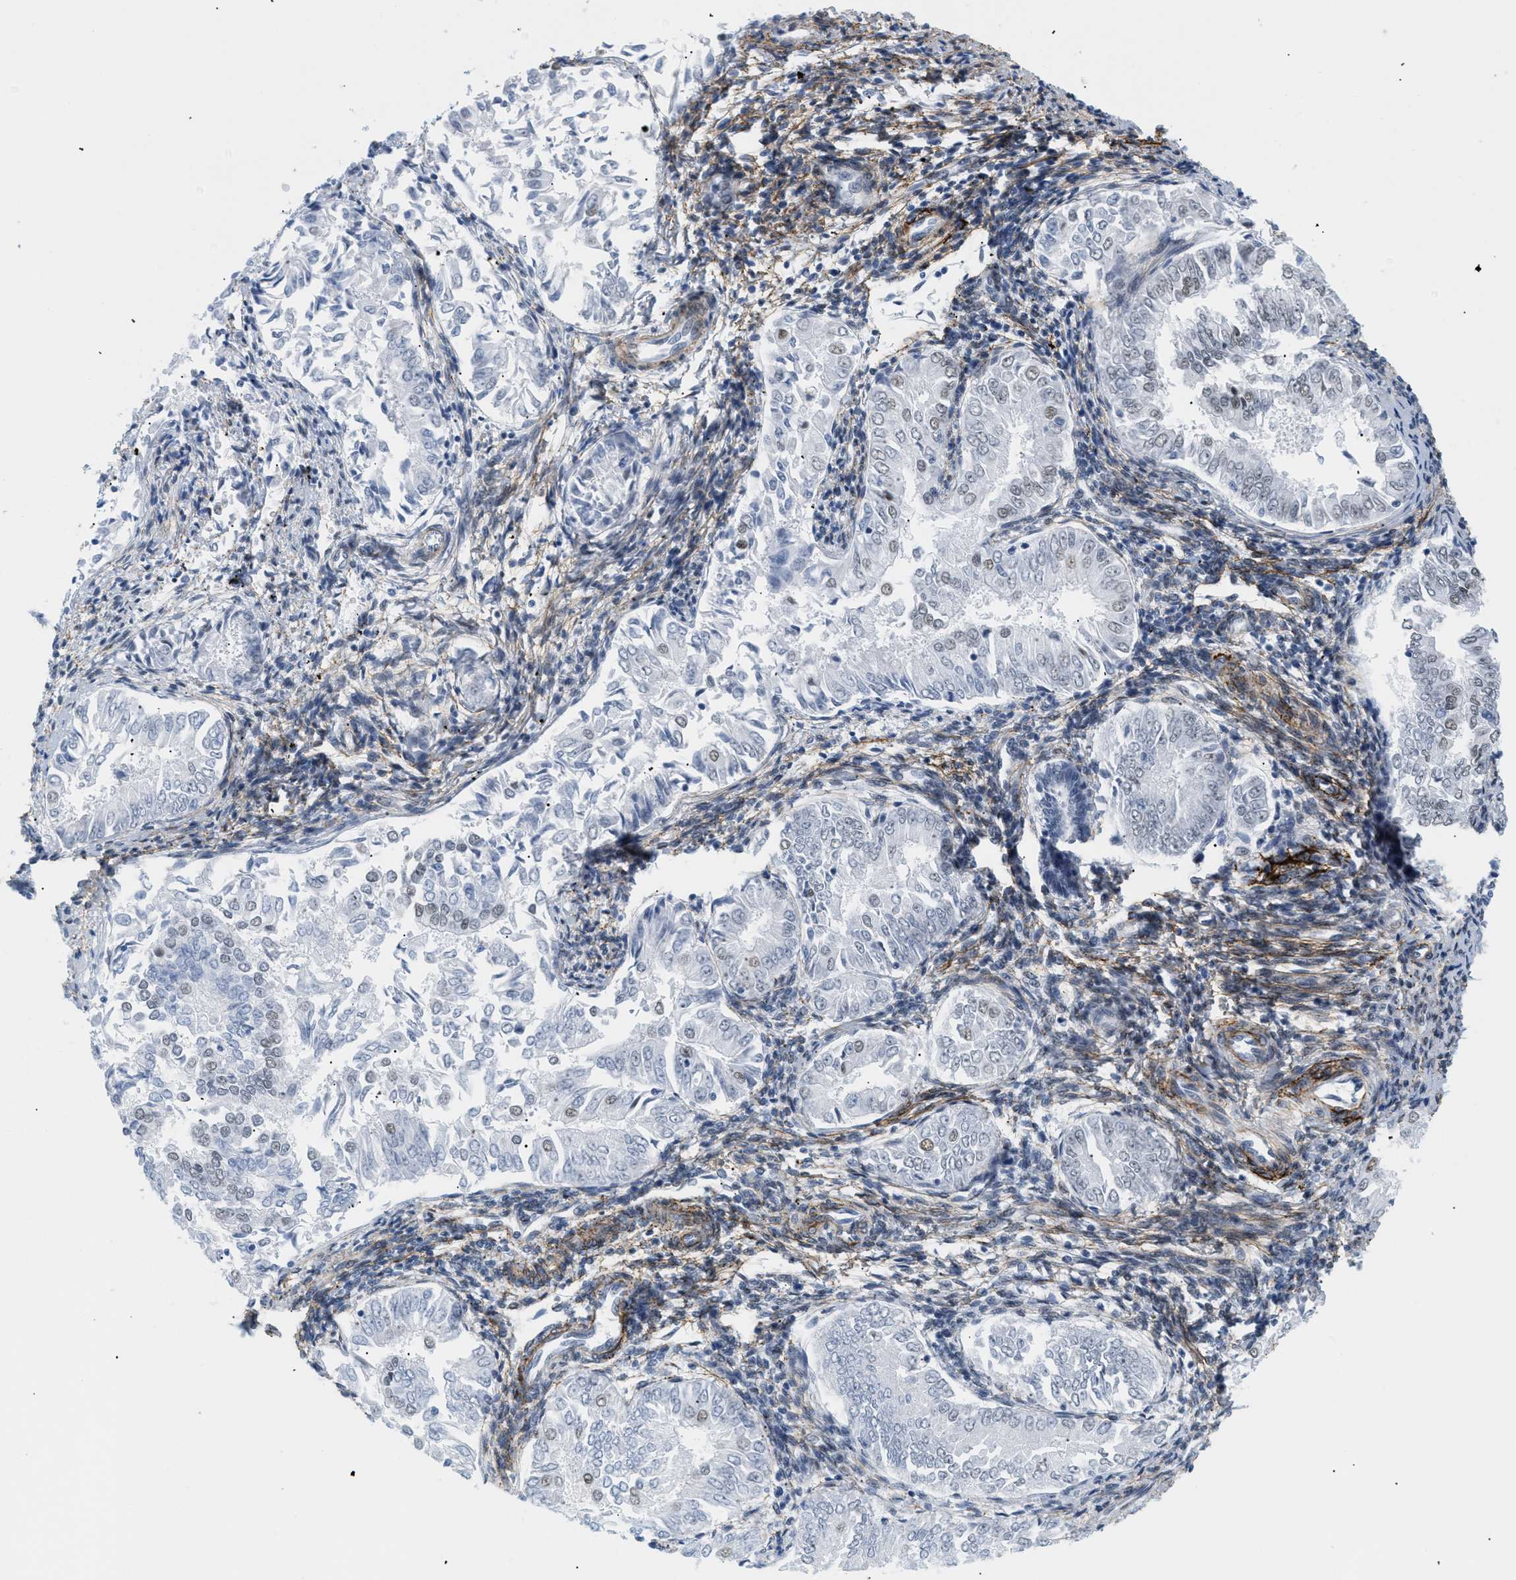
{"staining": {"intensity": "weak", "quantity": "<25%", "location": "nuclear"}, "tissue": "endometrial cancer", "cell_type": "Tumor cells", "image_type": "cancer", "snomed": [{"axis": "morphology", "description": "Adenocarcinoma, NOS"}, {"axis": "topography", "description": "Endometrium"}], "caption": "The micrograph reveals no significant expression in tumor cells of endometrial cancer (adenocarcinoma).", "gene": "ELN", "patient": {"sex": "female", "age": 53}}